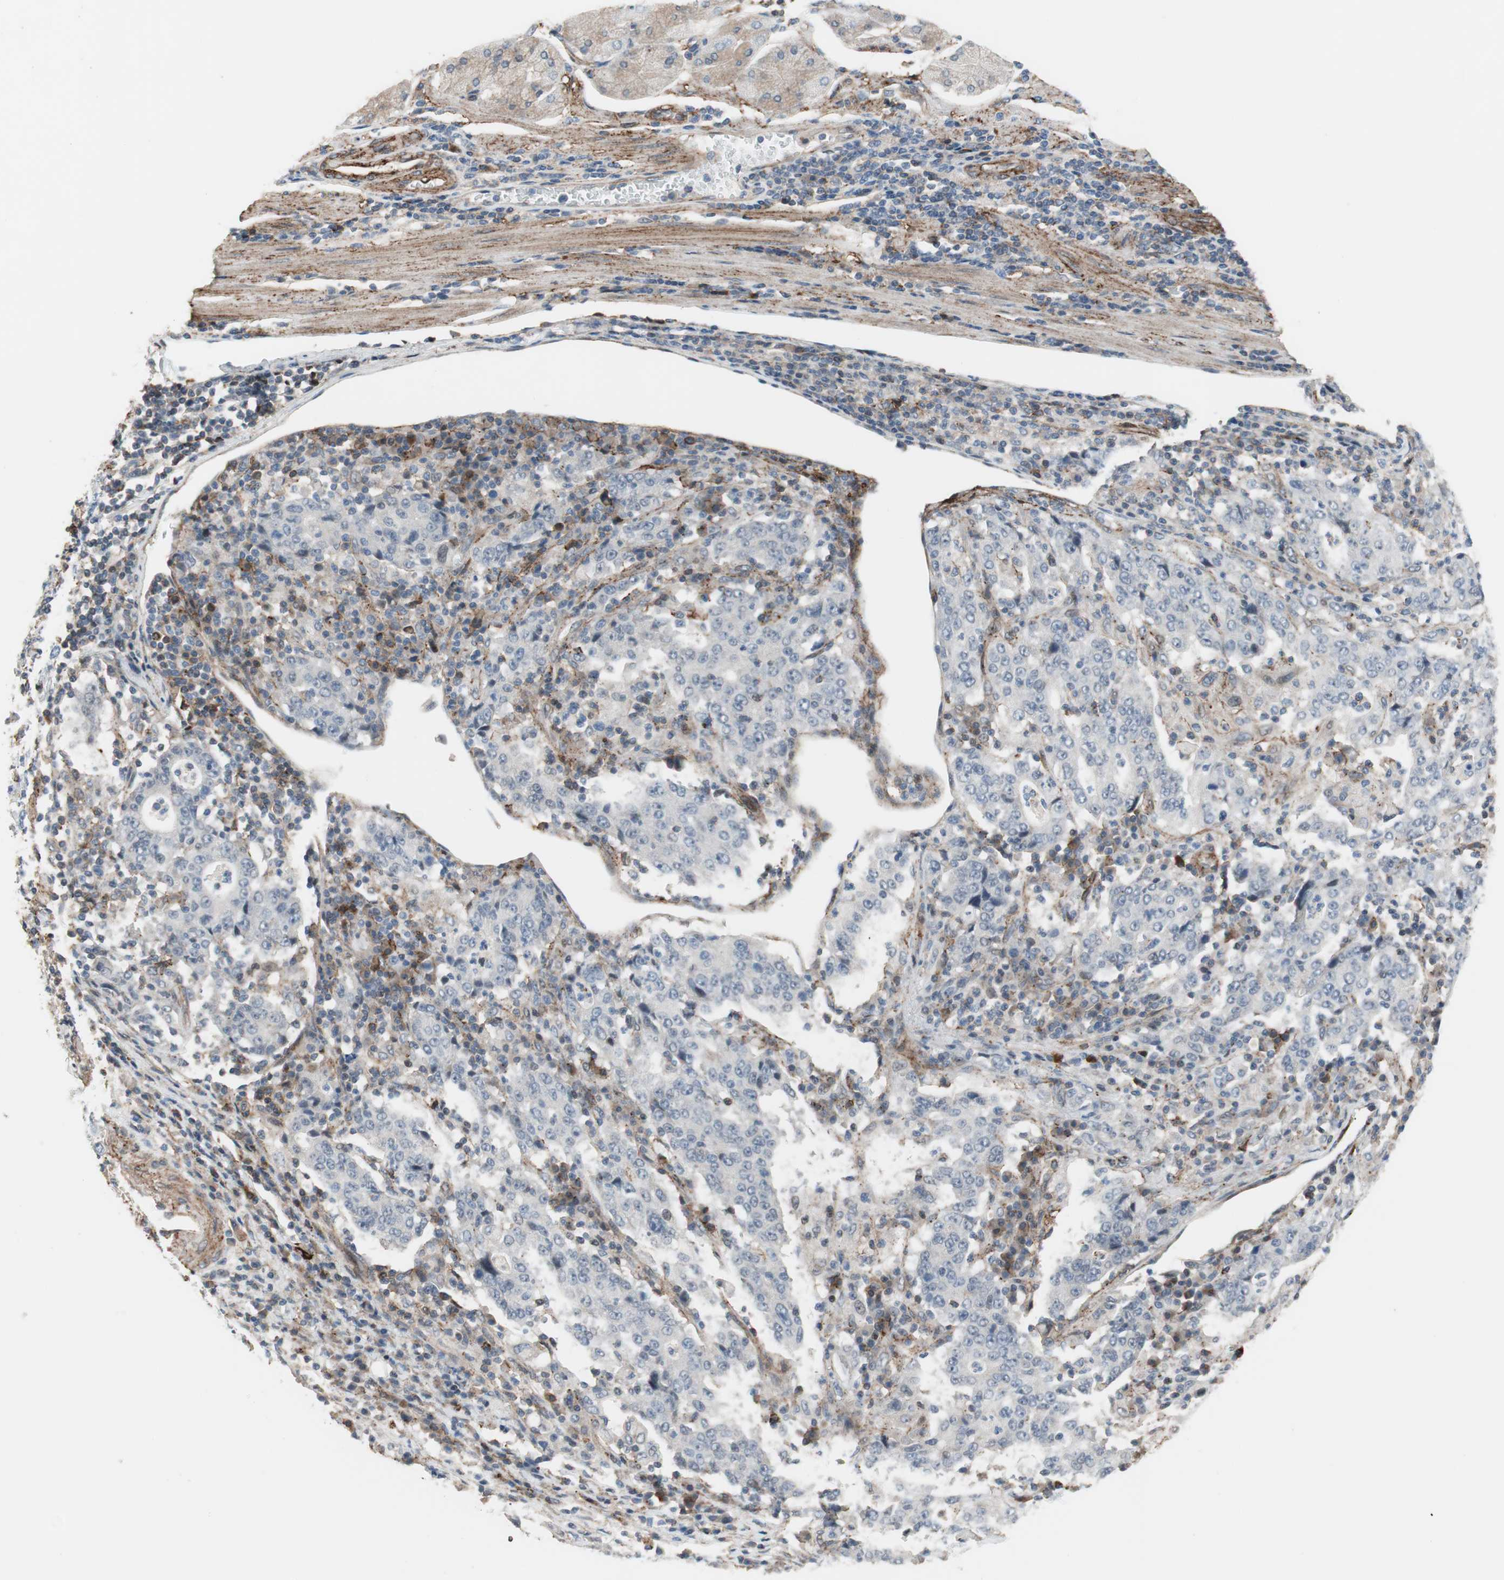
{"staining": {"intensity": "negative", "quantity": "none", "location": "none"}, "tissue": "stomach cancer", "cell_type": "Tumor cells", "image_type": "cancer", "snomed": [{"axis": "morphology", "description": "Normal tissue, NOS"}, {"axis": "morphology", "description": "Adenocarcinoma, NOS"}, {"axis": "topography", "description": "Stomach, upper"}, {"axis": "topography", "description": "Stomach"}], "caption": "The micrograph shows no staining of tumor cells in stomach adenocarcinoma.", "gene": "GRHL1", "patient": {"sex": "male", "age": 59}}